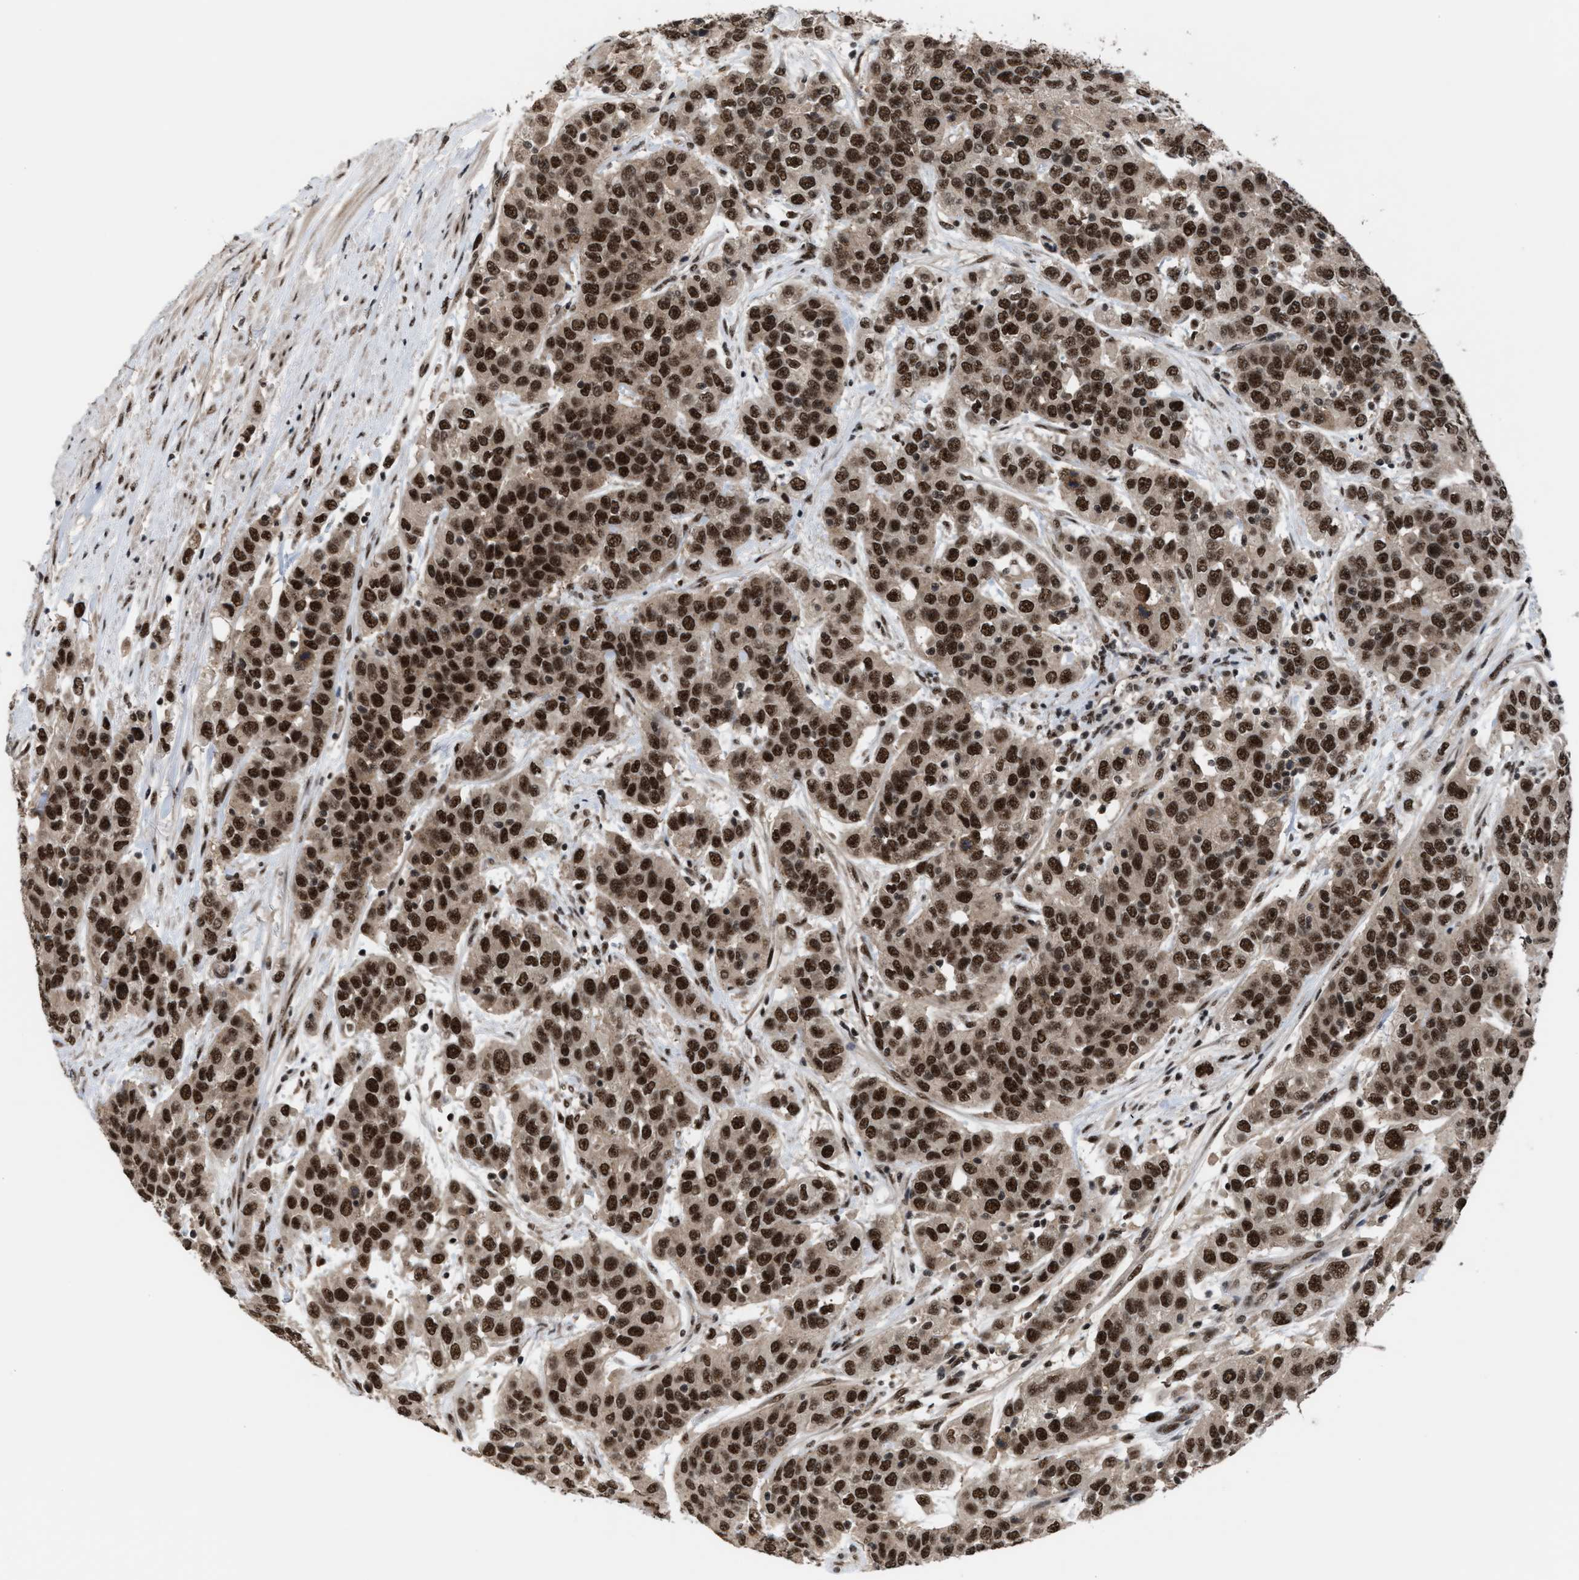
{"staining": {"intensity": "strong", "quantity": ">75%", "location": "cytoplasmic/membranous,nuclear"}, "tissue": "urothelial cancer", "cell_type": "Tumor cells", "image_type": "cancer", "snomed": [{"axis": "morphology", "description": "Urothelial carcinoma, High grade"}, {"axis": "topography", "description": "Urinary bladder"}], "caption": "A high amount of strong cytoplasmic/membranous and nuclear staining is present in about >75% of tumor cells in urothelial carcinoma (high-grade) tissue.", "gene": "PRPF4", "patient": {"sex": "female", "age": 80}}